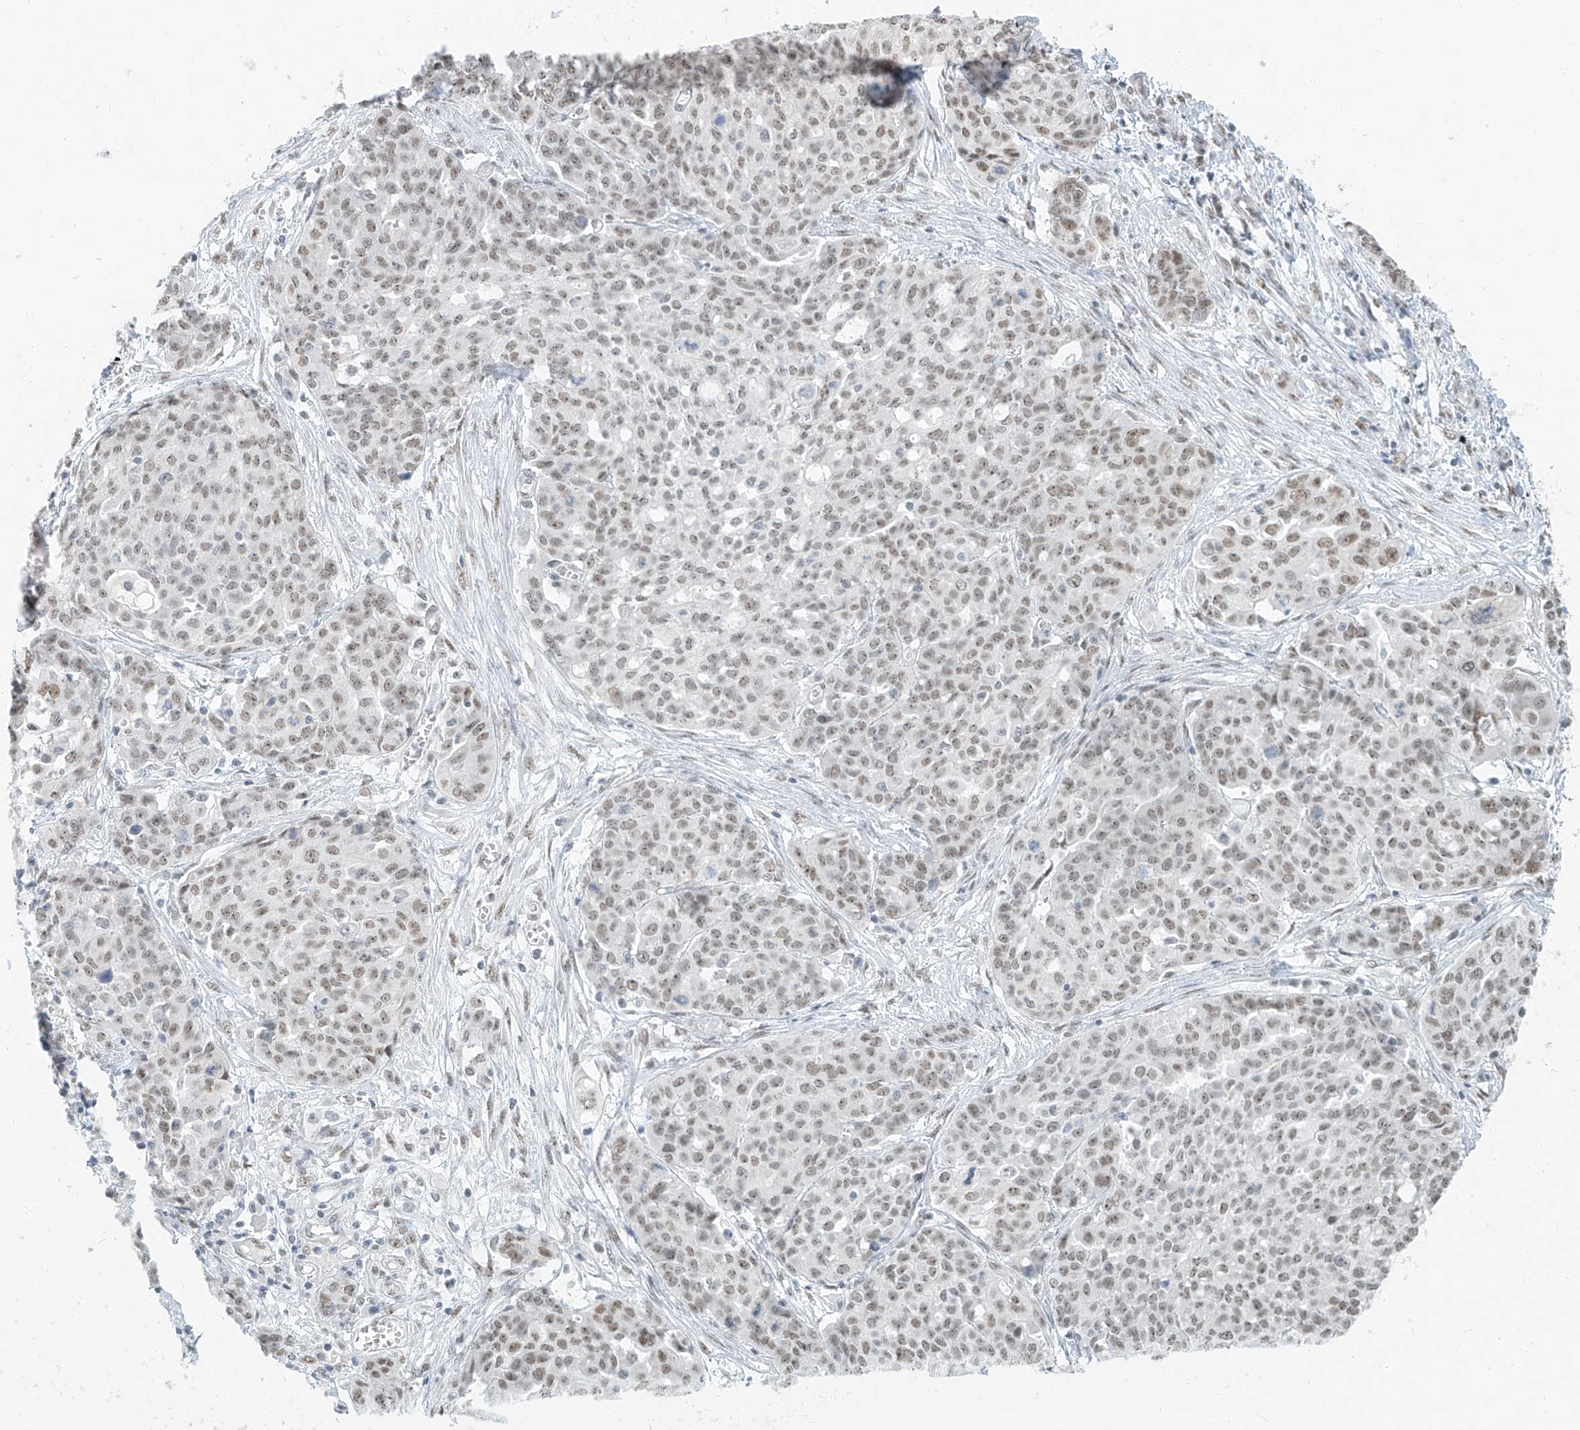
{"staining": {"intensity": "weak", "quantity": ">75%", "location": "nuclear"}, "tissue": "ovarian cancer", "cell_type": "Tumor cells", "image_type": "cancer", "snomed": [{"axis": "morphology", "description": "Cystadenocarcinoma, serous, NOS"}, {"axis": "topography", "description": "Soft tissue"}, {"axis": "topography", "description": "Ovary"}], "caption": "The histopathology image displays a brown stain indicating the presence of a protein in the nuclear of tumor cells in serous cystadenocarcinoma (ovarian). (DAB = brown stain, brightfield microscopy at high magnification).", "gene": "PGC", "patient": {"sex": "female", "age": 57}}